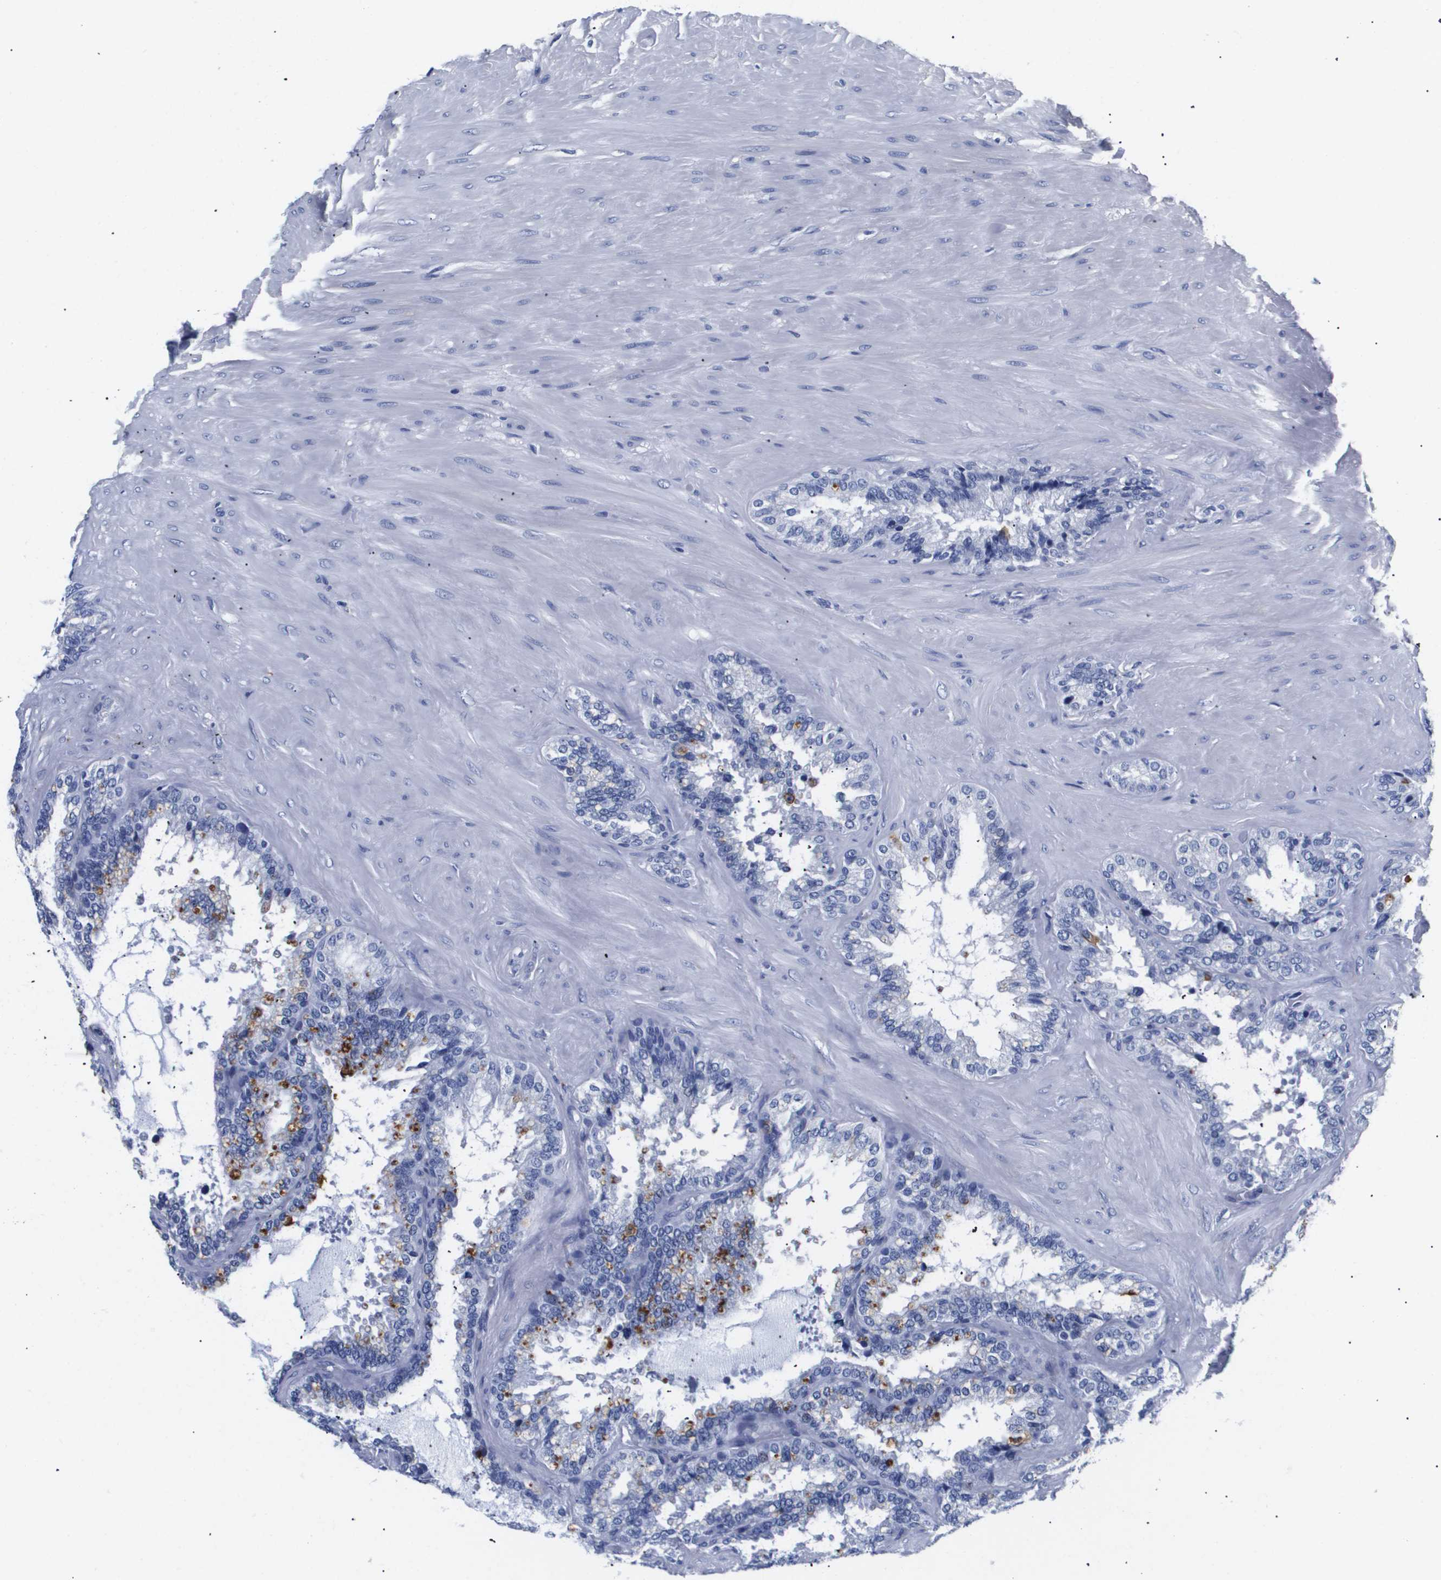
{"staining": {"intensity": "moderate", "quantity": "<25%", "location": "cytoplasmic/membranous"}, "tissue": "seminal vesicle", "cell_type": "Glandular cells", "image_type": "normal", "snomed": [{"axis": "morphology", "description": "Normal tissue, NOS"}, {"axis": "topography", "description": "Seminal veicle"}], "caption": "The micrograph demonstrates immunohistochemical staining of normal seminal vesicle. There is moderate cytoplasmic/membranous staining is present in approximately <25% of glandular cells.", "gene": "ATP6V0A4", "patient": {"sex": "male", "age": 46}}